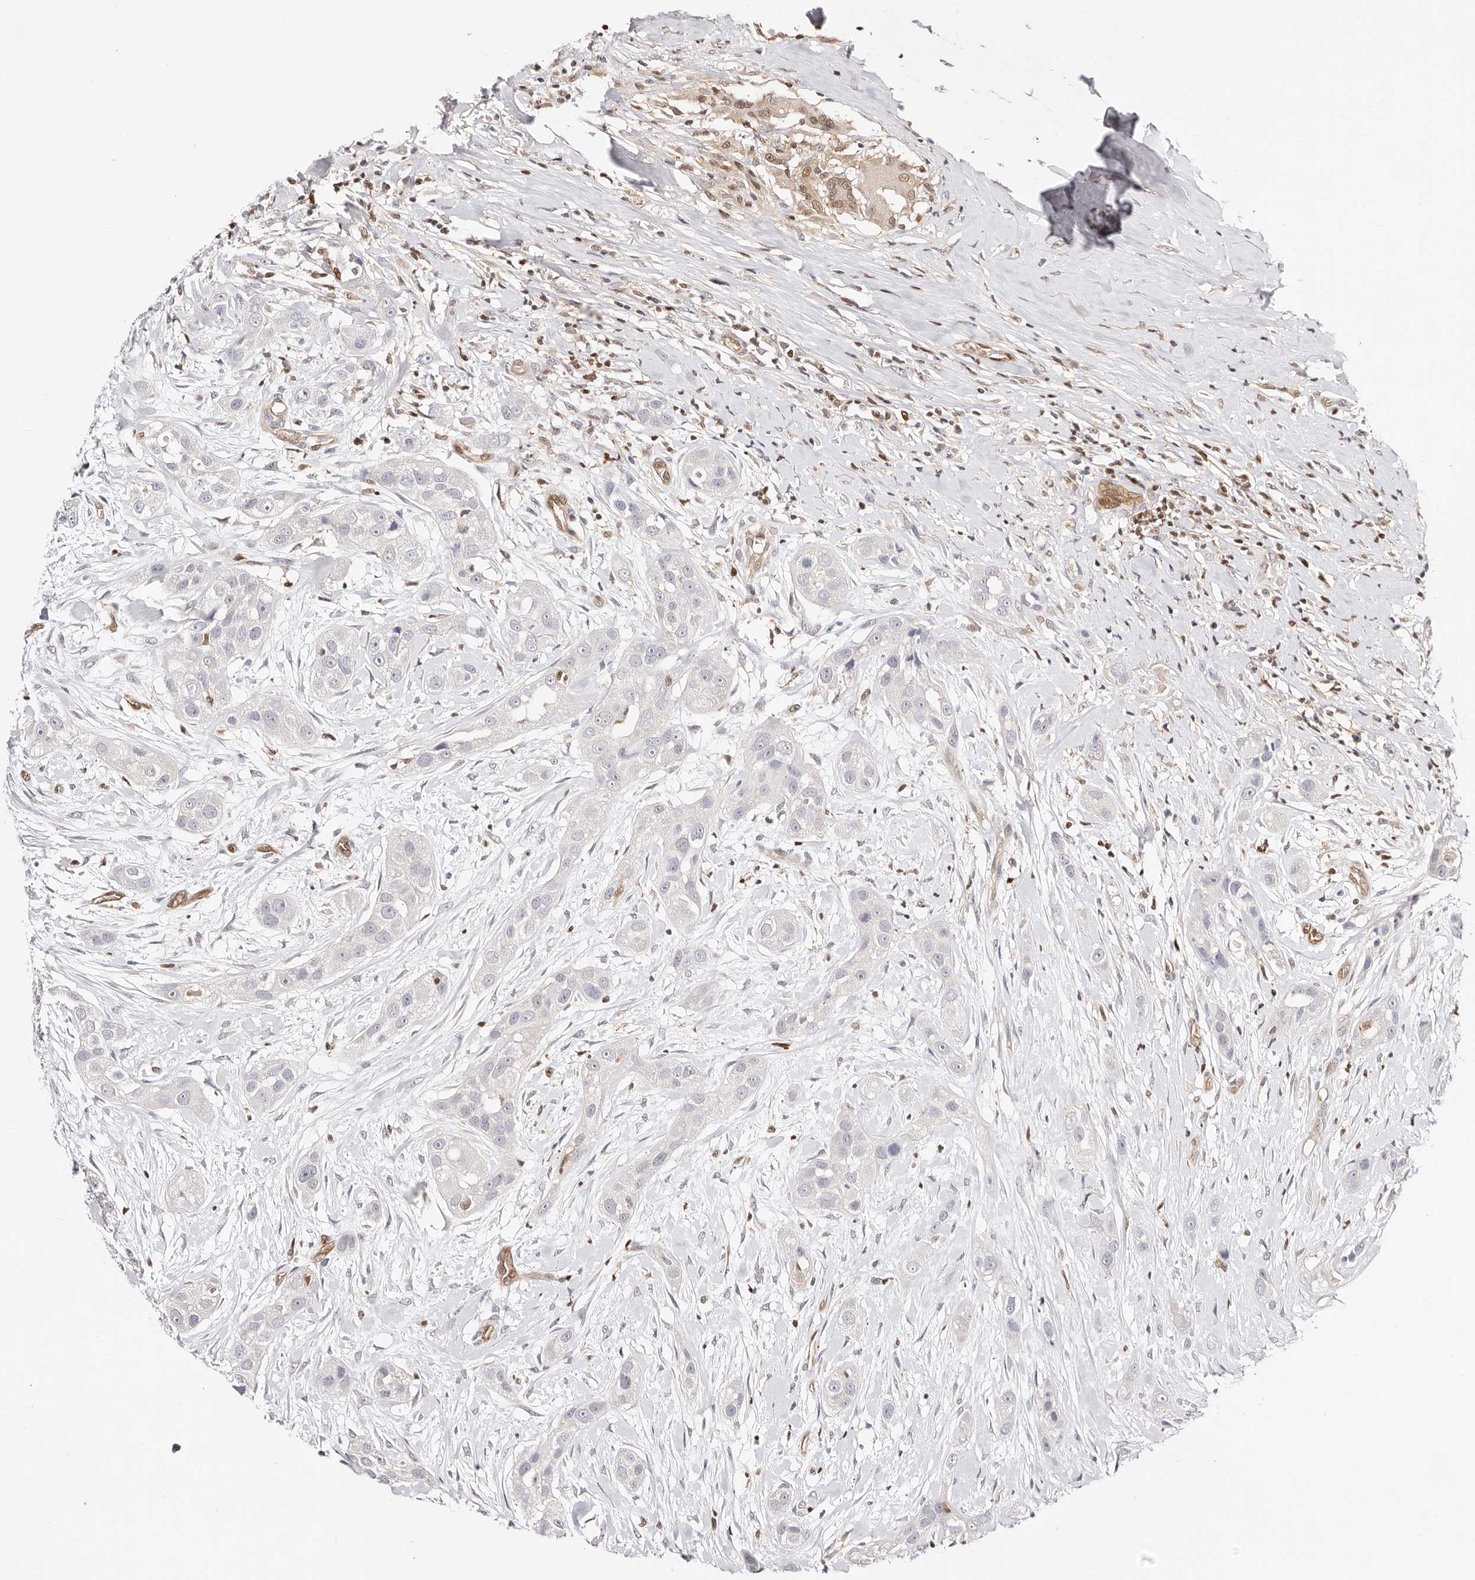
{"staining": {"intensity": "negative", "quantity": "none", "location": "none"}, "tissue": "head and neck cancer", "cell_type": "Tumor cells", "image_type": "cancer", "snomed": [{"axis": "morphology", "description": "Normal tissue, NOS"}, {"axis": "morphology", "description": "Squamous cell carcinoma, NOS"}, {"axis": "topography", "description": "Skeletal muscle"}, {"axis": "topography", "description": "Head-Neck"}], "caption": "Photomicrograph shows no protein staining in tumor cells of head and neck cancer (squamous cell carcinoma) tissue. The staining was performed using DAB to visualize the protein expression in brown, while the nuclei were stained in blue with hematoxylin (Magnification: 20x).", "gene": "STAT5A", "patient": {"sex": "male", "age": 51}}